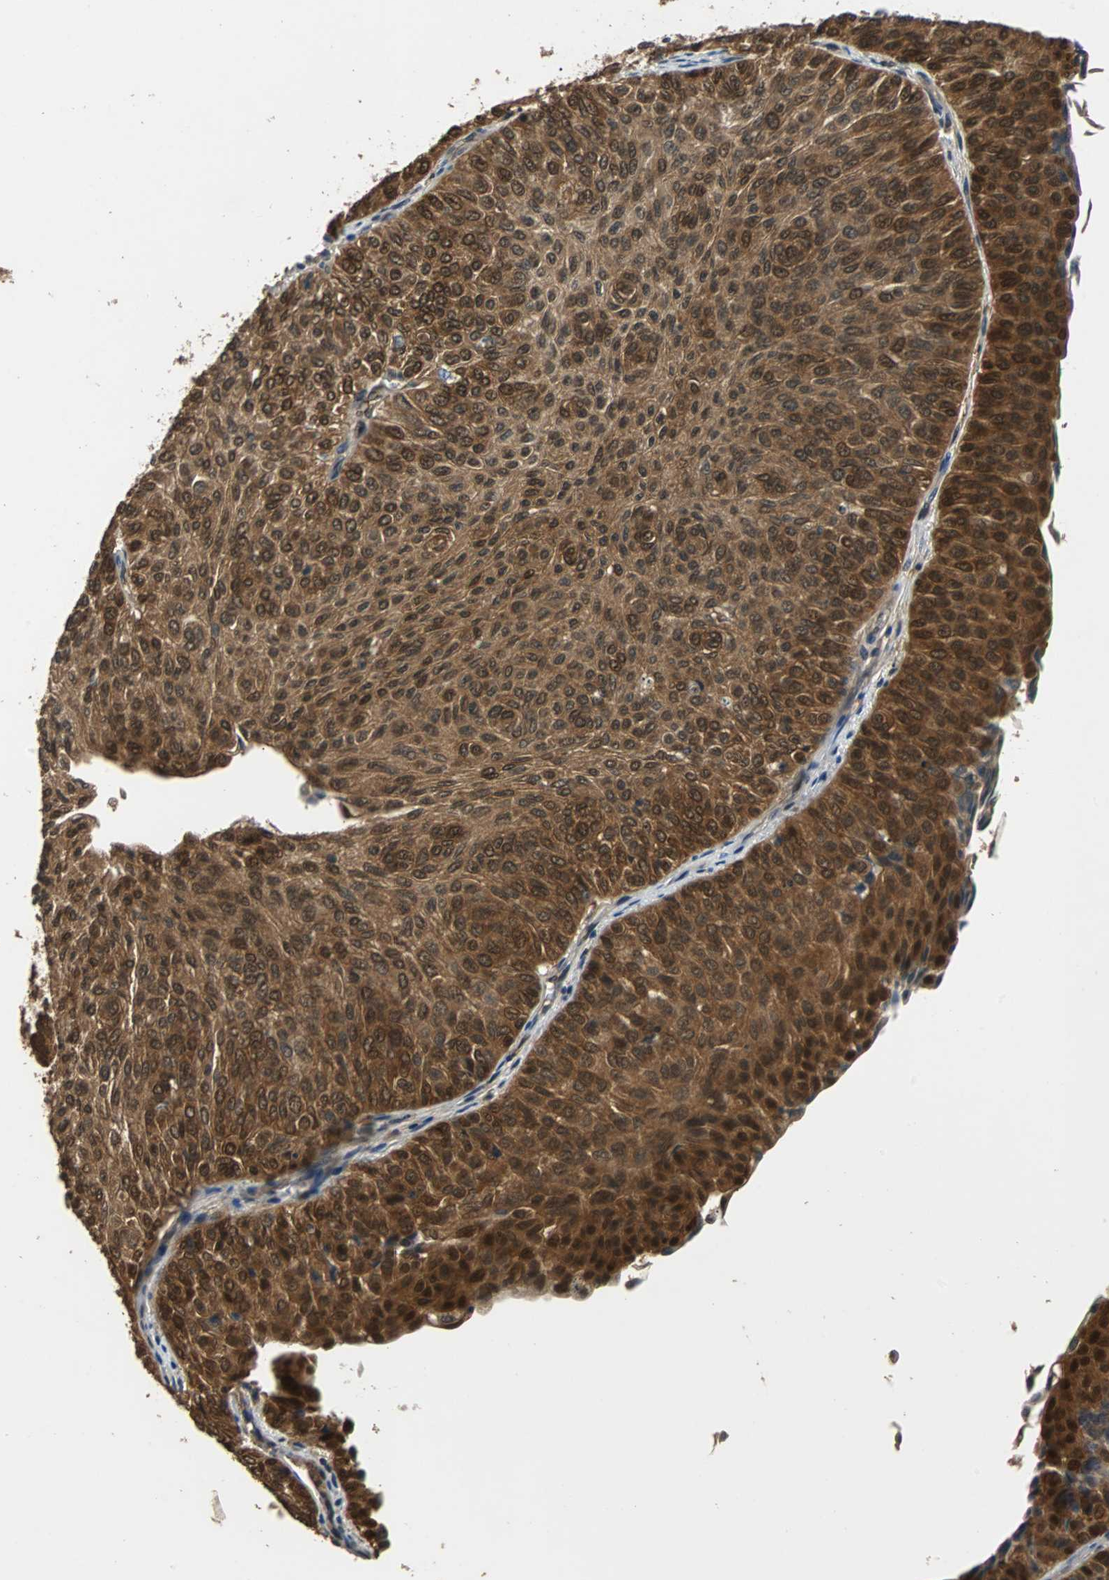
{"staining": {"intensity": "strong", "quantity": ">75%", "location": "cytoplasmic/membranous,nuclear"}, "tissue": "urothelial cancer", "cell_type": "Tumor cells", "image_type": "cancer", "snomed": [{"axis": "morphology", "description": "Urothelial carcinoma, Low grade"}, {"axis": "topography", "description": "Urinary bladder"}], "caption": "Urothelial carcinoma (low-grade) stained with IHC displays strong cytoplasmic/membranous and nuclear positivity in approximately >75% of tumor cells.", "gene": "PRDX6", "patient": {"sex": "male", "age": 78}}